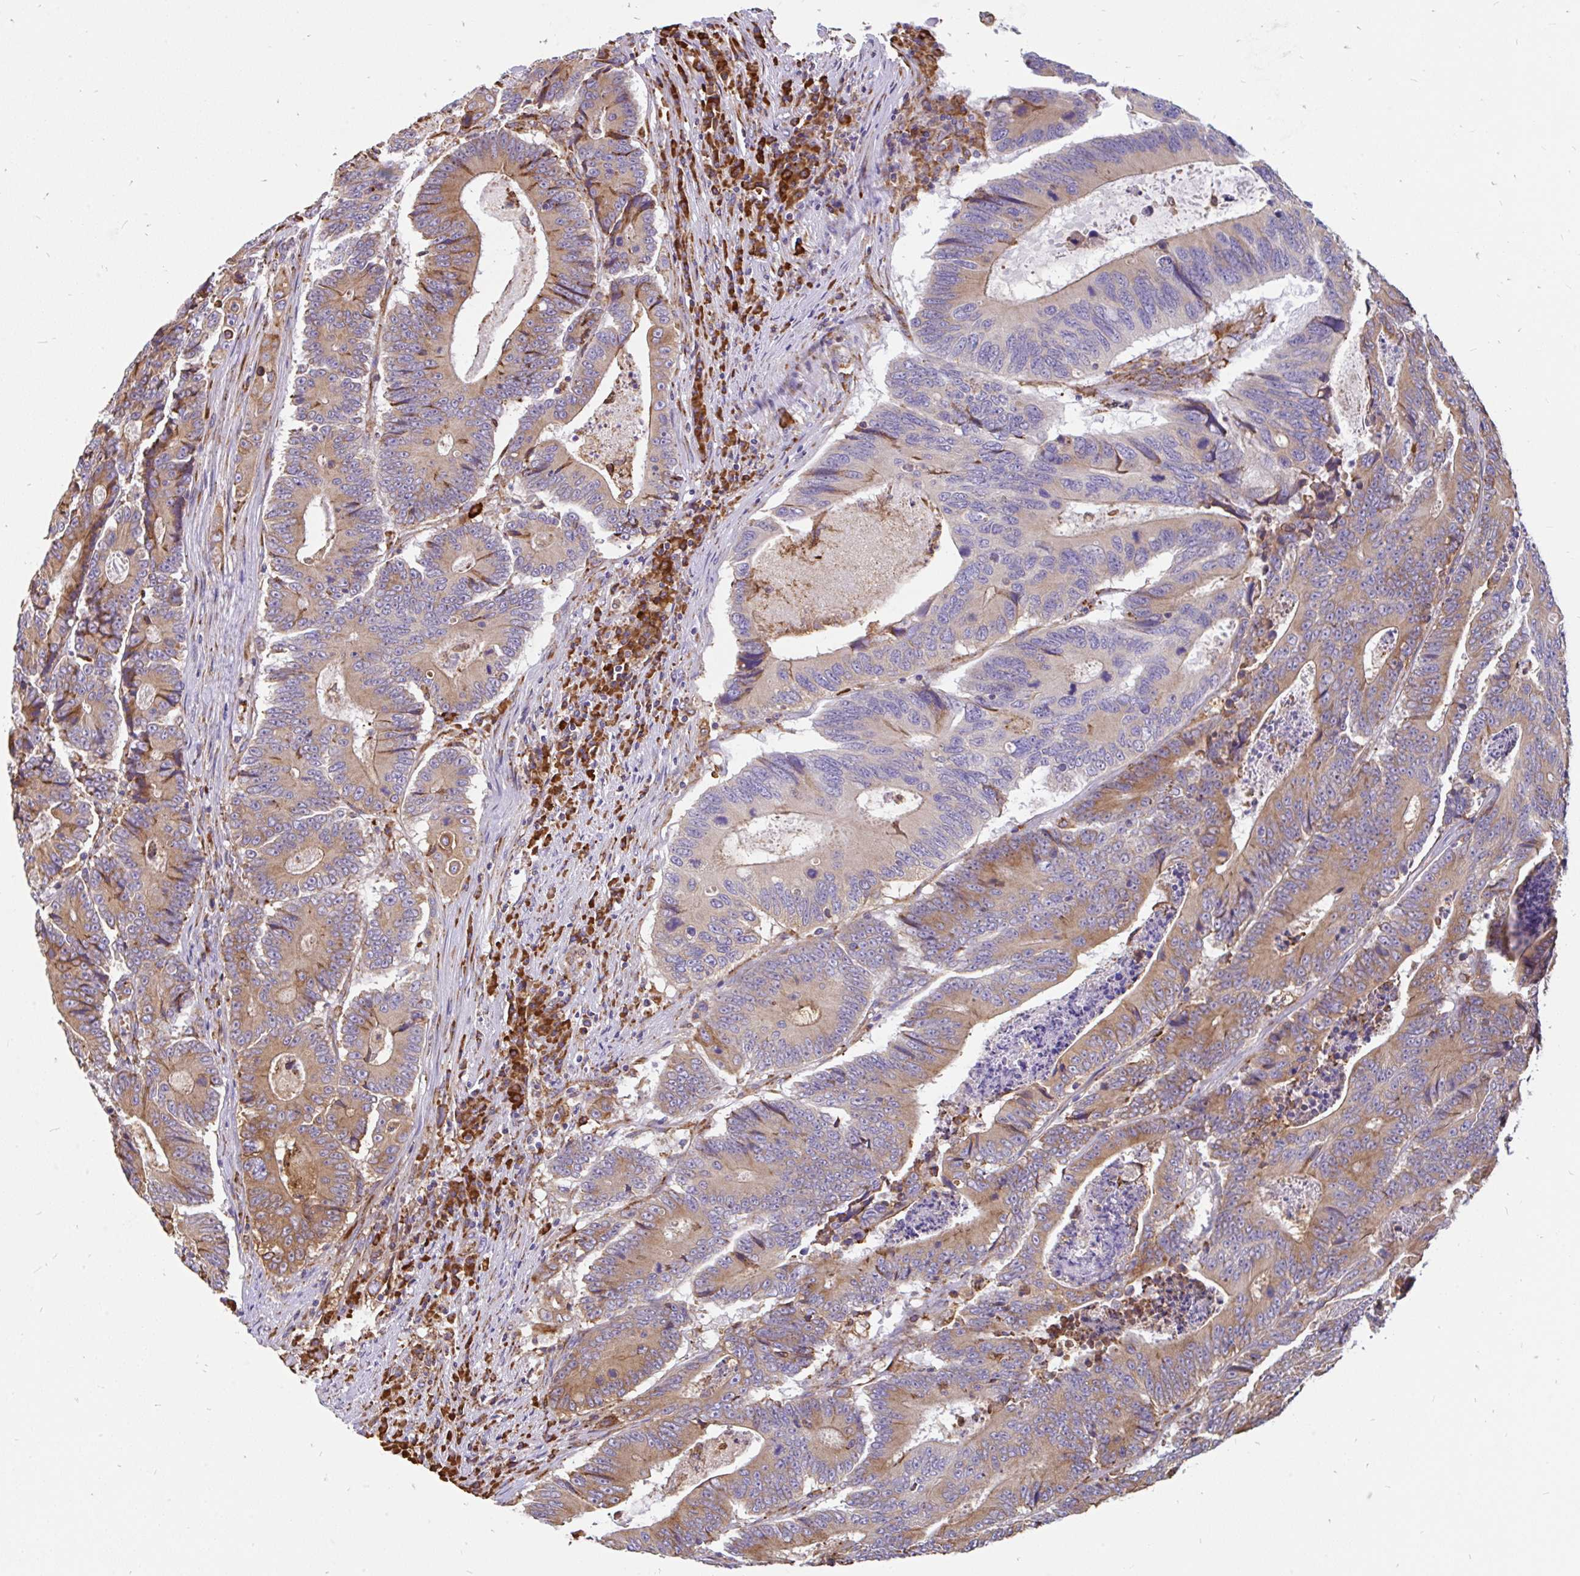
{"staining": {"intensity": "moderate", "quantity": ">75%", "location": "cytoplasmic/membranous"}, "tissue": "colorectal cancer", "cell_type": "Tumor cells", "image_type": "cancer", "snomed": [{"axis": "morphology", "description": "Adenocarcinoma, NOS"}, {"axis": "topography", "description": "Colon"}], "caption": "Tumor cells display moderate cytoplasmic/membranous positivity in approximately >75% of cells in adenocarcinoma (colorectal). The protein of interest is stained brown, and the nuclei are stained in blue (DAB (3,3'-diaminobenzidine) IHC with brightfield microscopy, high magnification).", "gene": "EML5", "patient": {"sex": "male", "age": 83}}